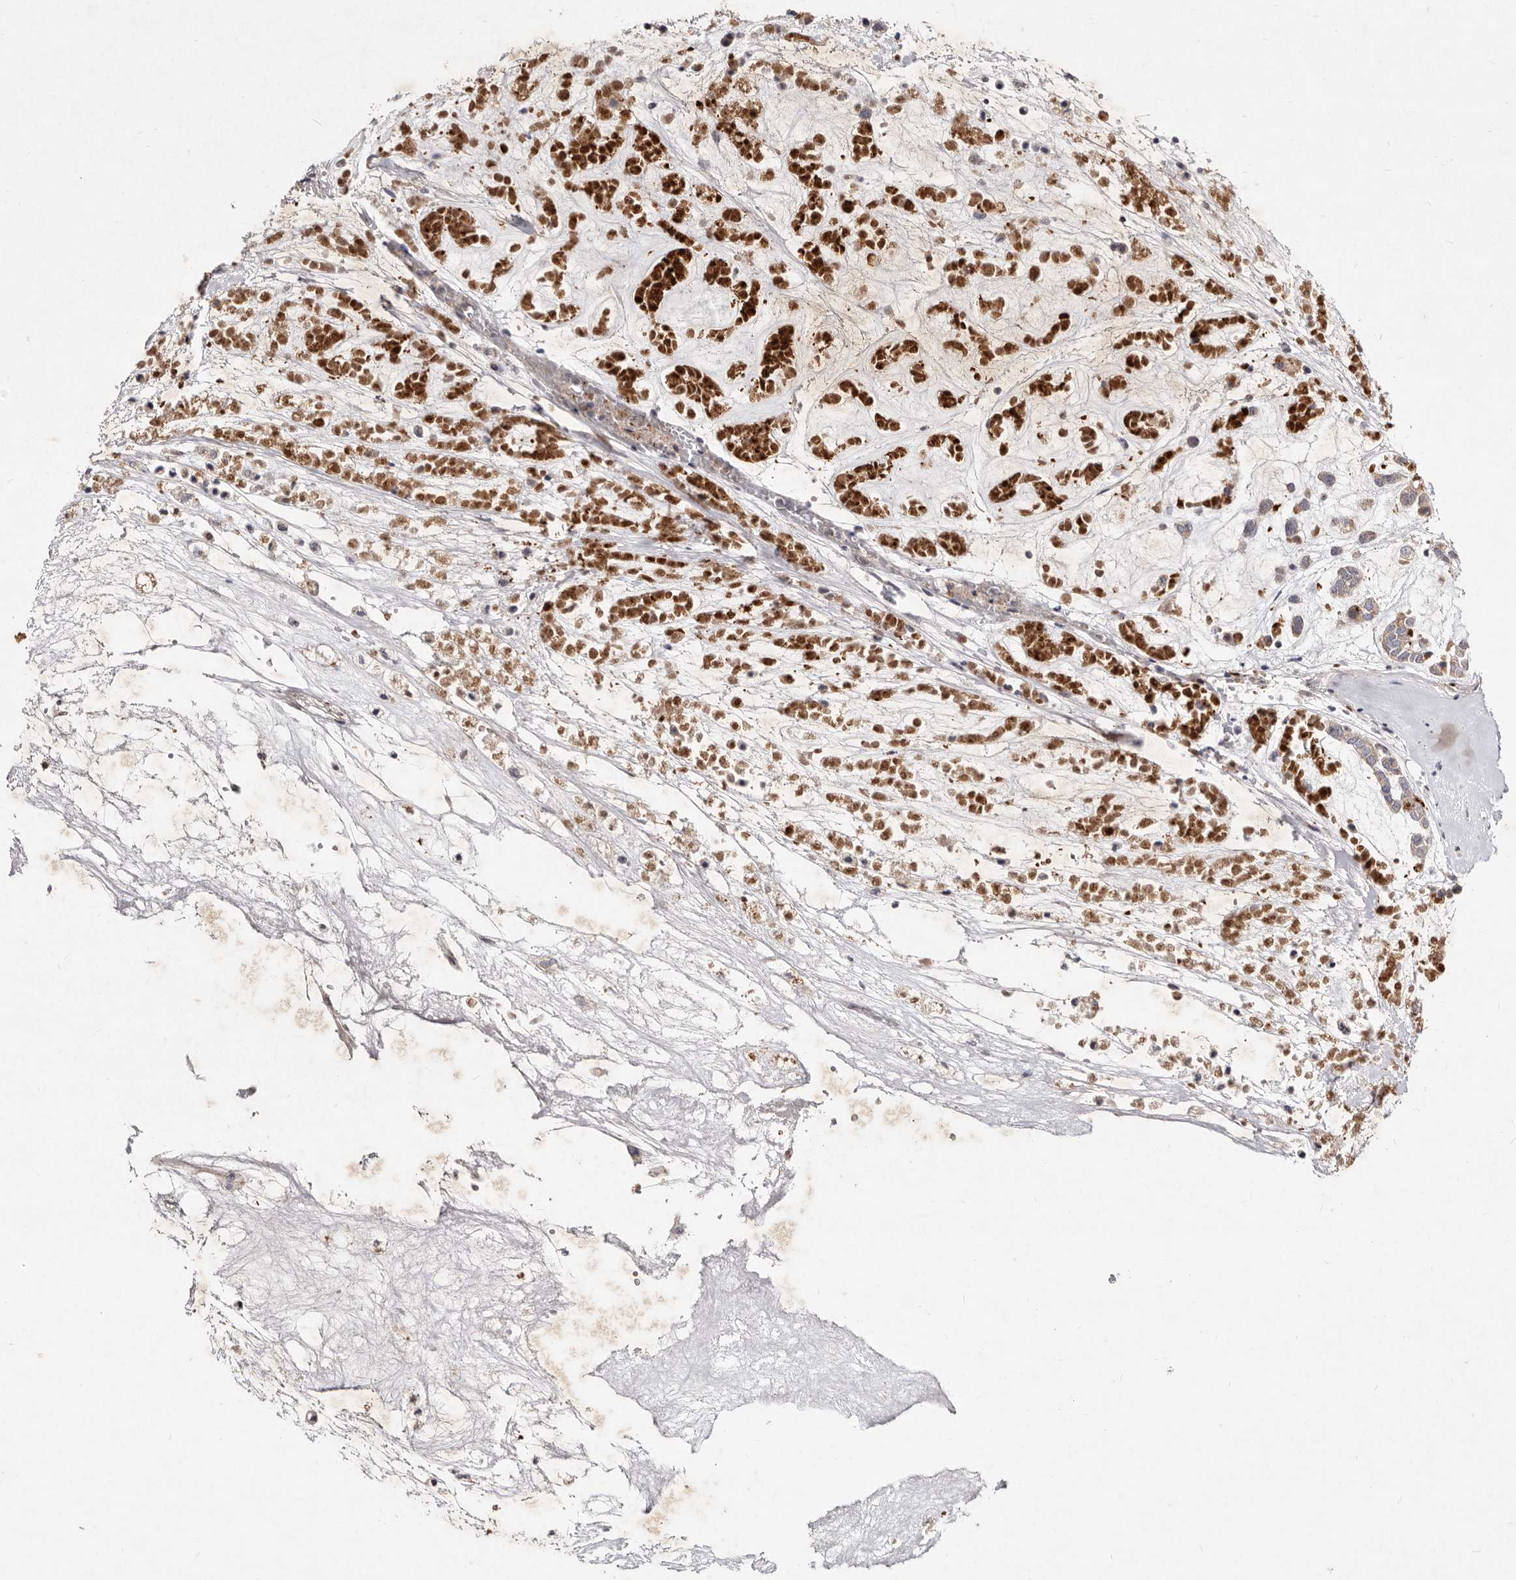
{"staining": {"intensity": "weak", "quantity": "<25%", "location": "cytoplasmic/membranous"}, "tissue": "head and neck cancer", "cell_type": "Tumor cells", "image_type": "cancer", "snomed": [{"axis": "morphology", "description": "Adenocarcinoma, NOS"}, {"axis": "morphology", "description": "Adenoma, NOS"}, {"axis": "topography", "description": "Head-Neck"}], "caption": "There is no significant staining in tumor cells of head and neck cancer.", "gene": "SLC25A20", "patient": {"sex": "female", "age": 55}}